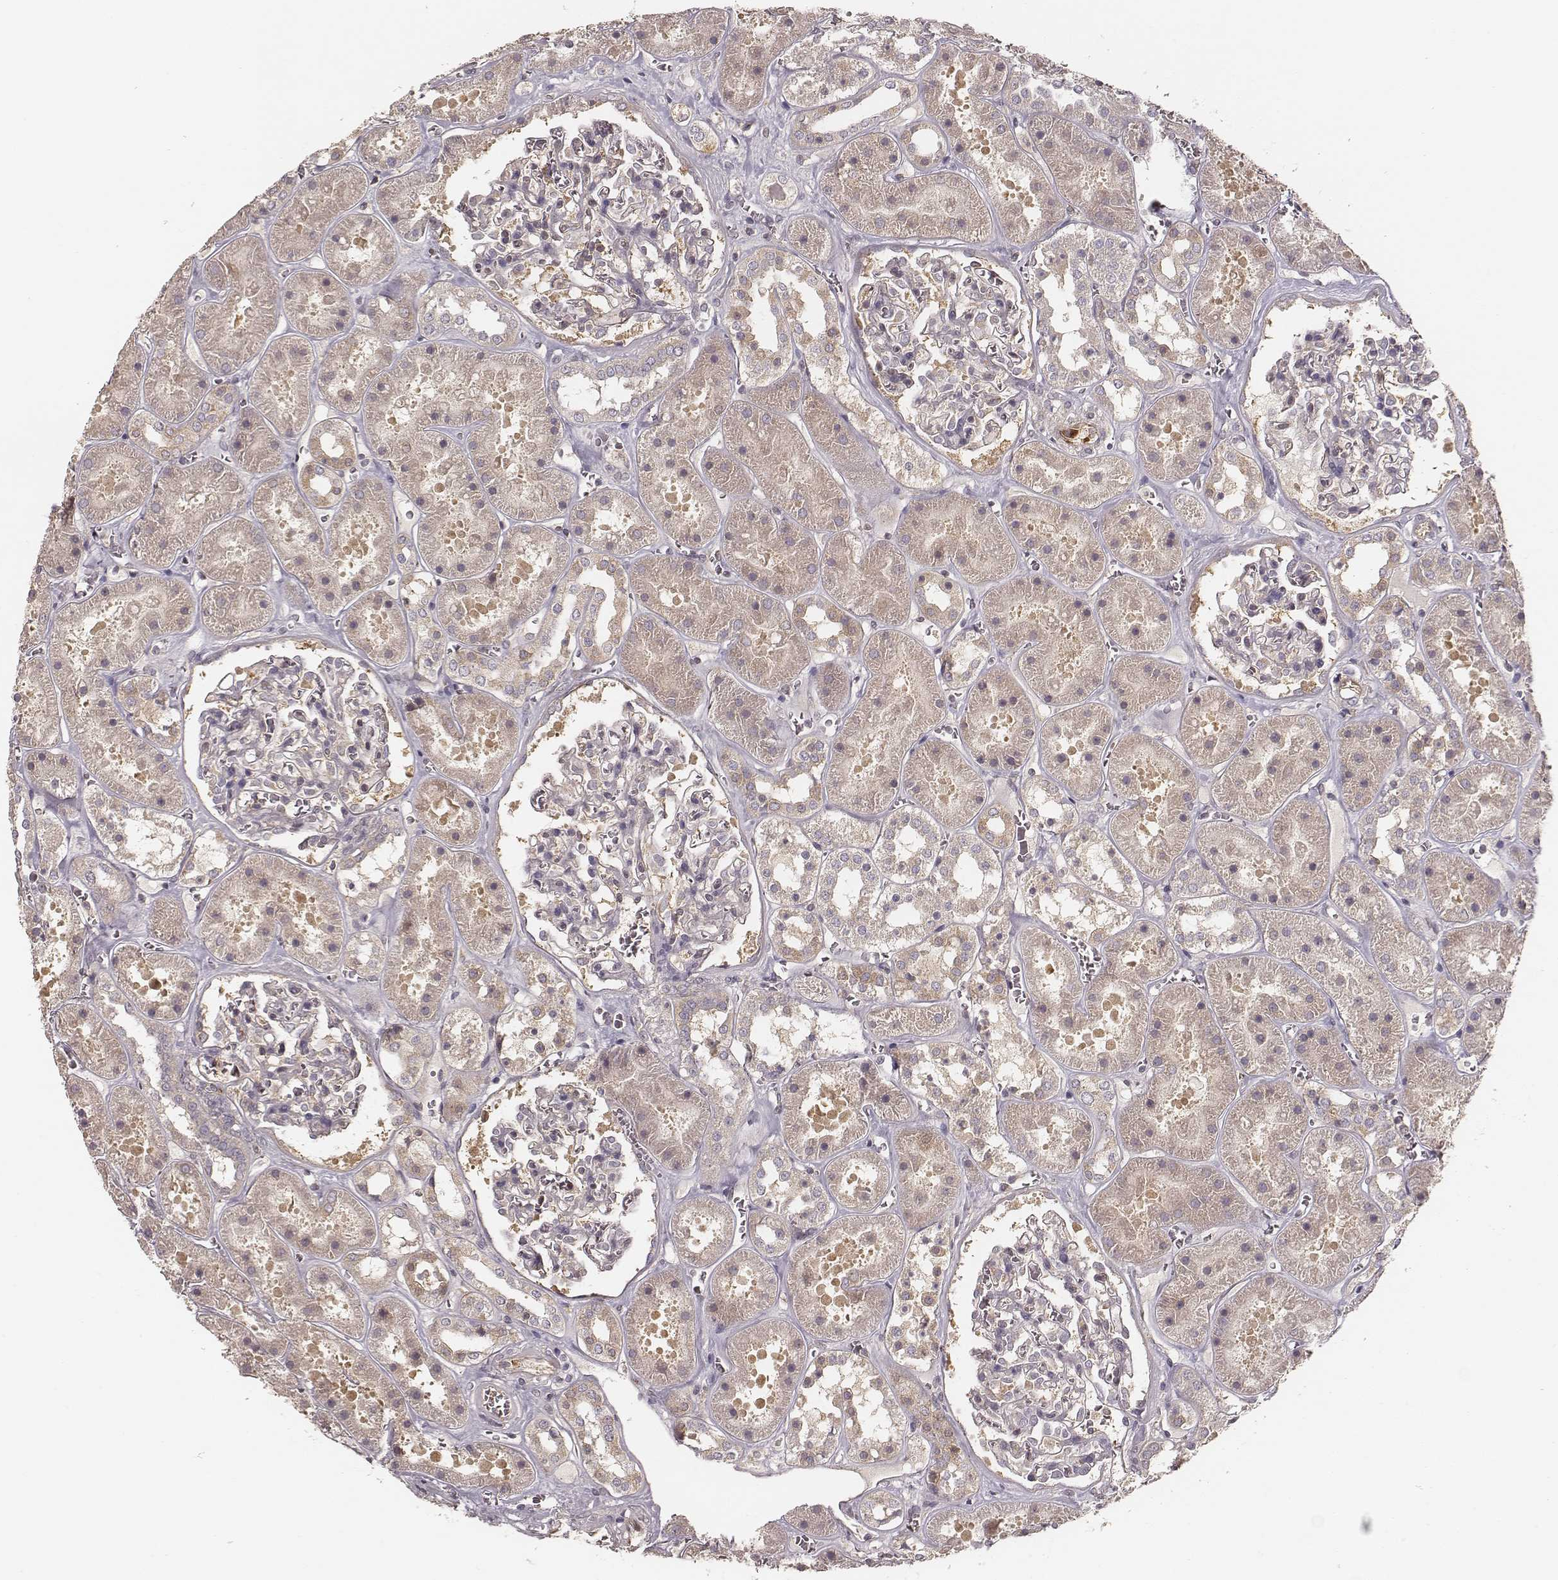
{"staining": {"intensity": "negative", "quantity": "none", "location": "none"}, "tissue": "kidney", "cell_type": "Cells in glomeruli", "image_type": "normal", "snomed": [{"axis": "morphology", "description": "Normal tissue, NOS"}, {"axis": "topography", "description": "Kidney"}], "caption": "The histopathology image exhibits no significant staining in cells in glomeruli of kidney. Nuclei are stained in blue.", "gene": "CARS1", "patient": {"sex": "female", "age": 41}}